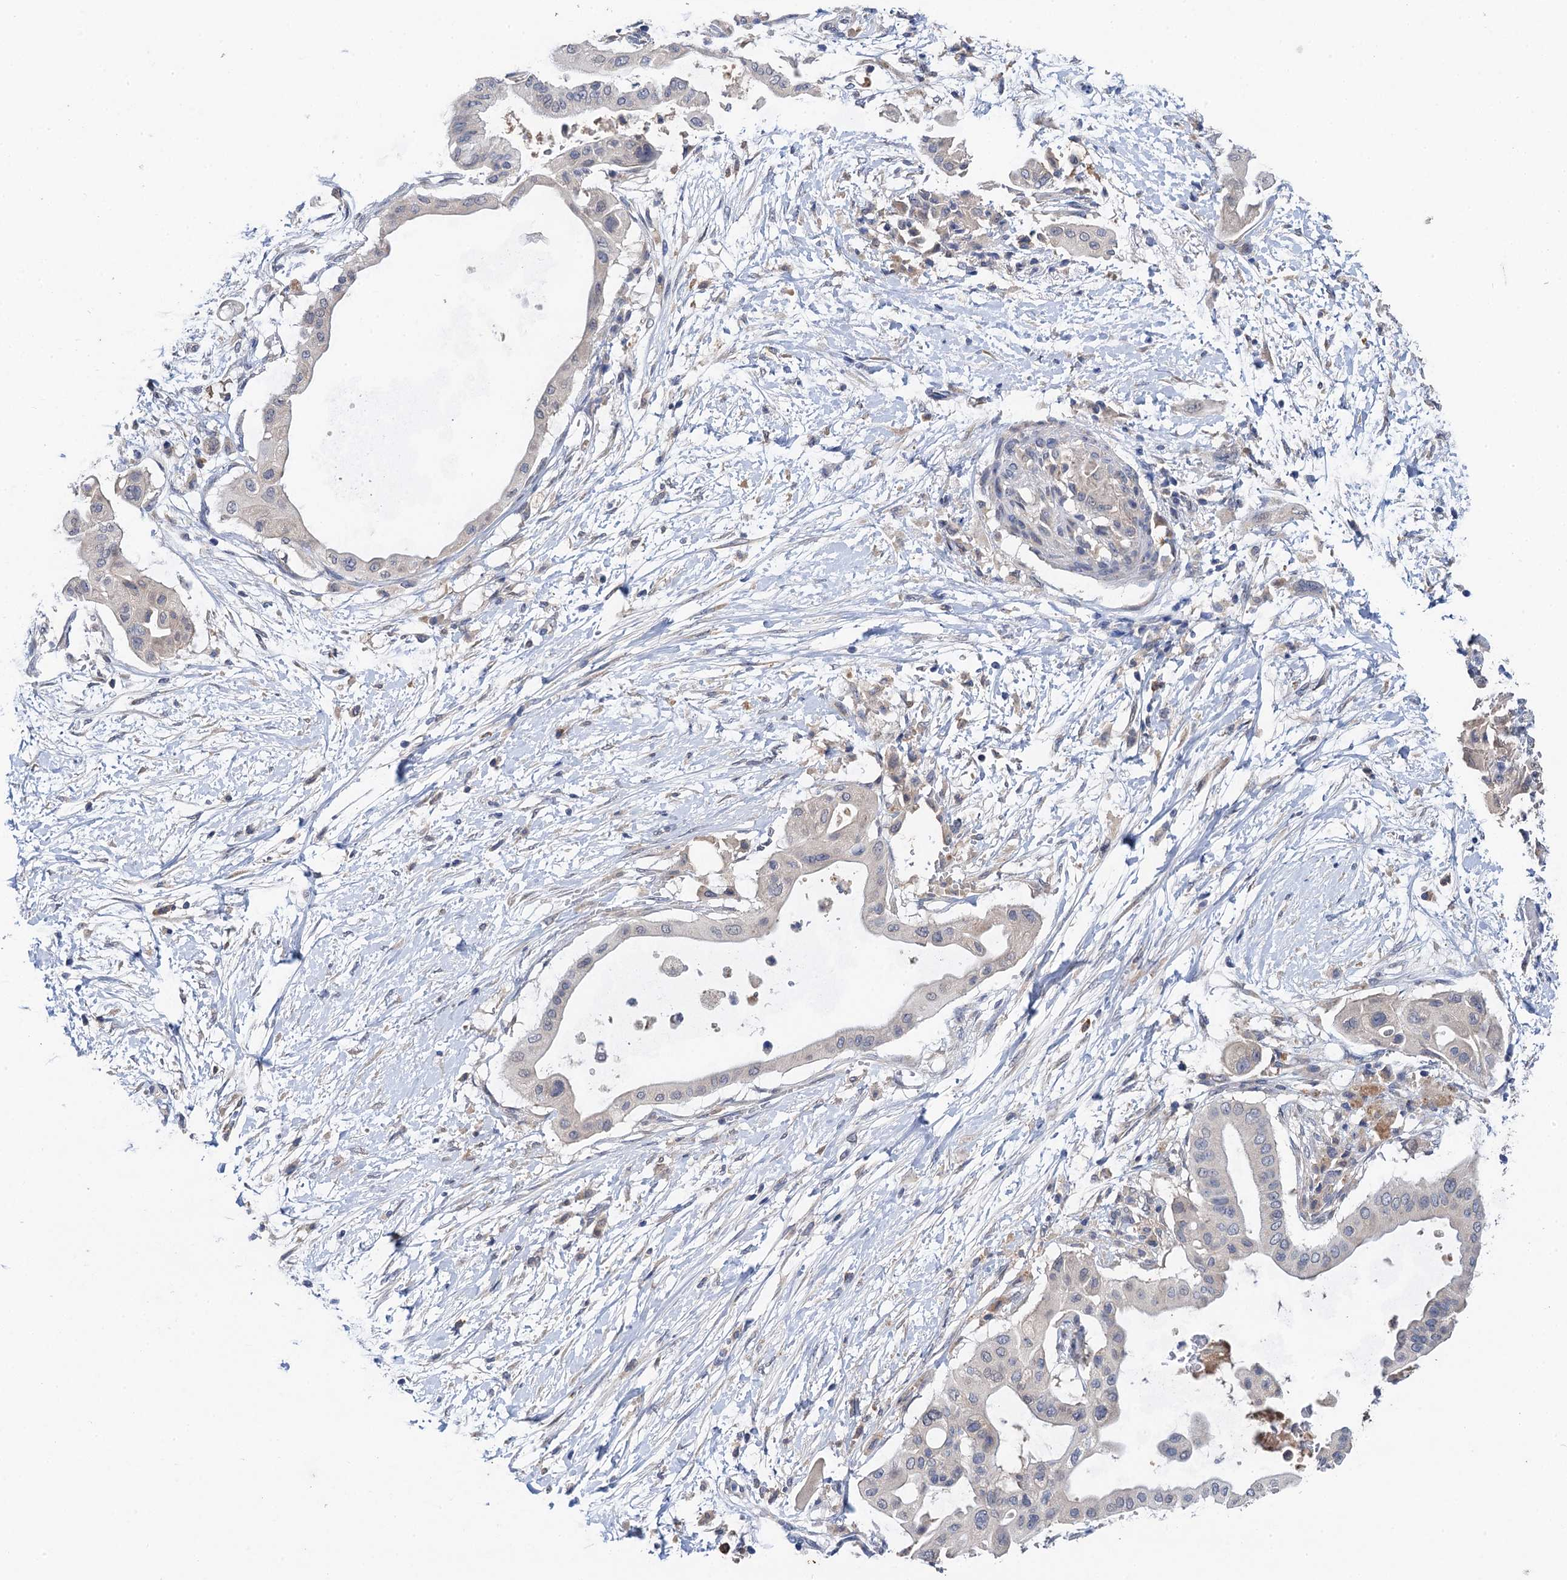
{"staining": {"intensity": "negative", "quantity": "none", "location": "none"}, "tissue": "pancreatic cancer", "cell_type": "Tumor cells", "image_type": "cancer", "snomed": [{"axis": "morphology", "description": "Adenocarcinoma, NOS"}, {"axis": "topography", "description": "Pancreas"}], "caption": "This is a image of IHC staining of pancreatic cancer (adenocarcinoma), which shows no positivity in tumor cells. Nuclei are stained in blue.", "gene": "TMEM39B", "patient": {"sex": "male", "age": 68}}